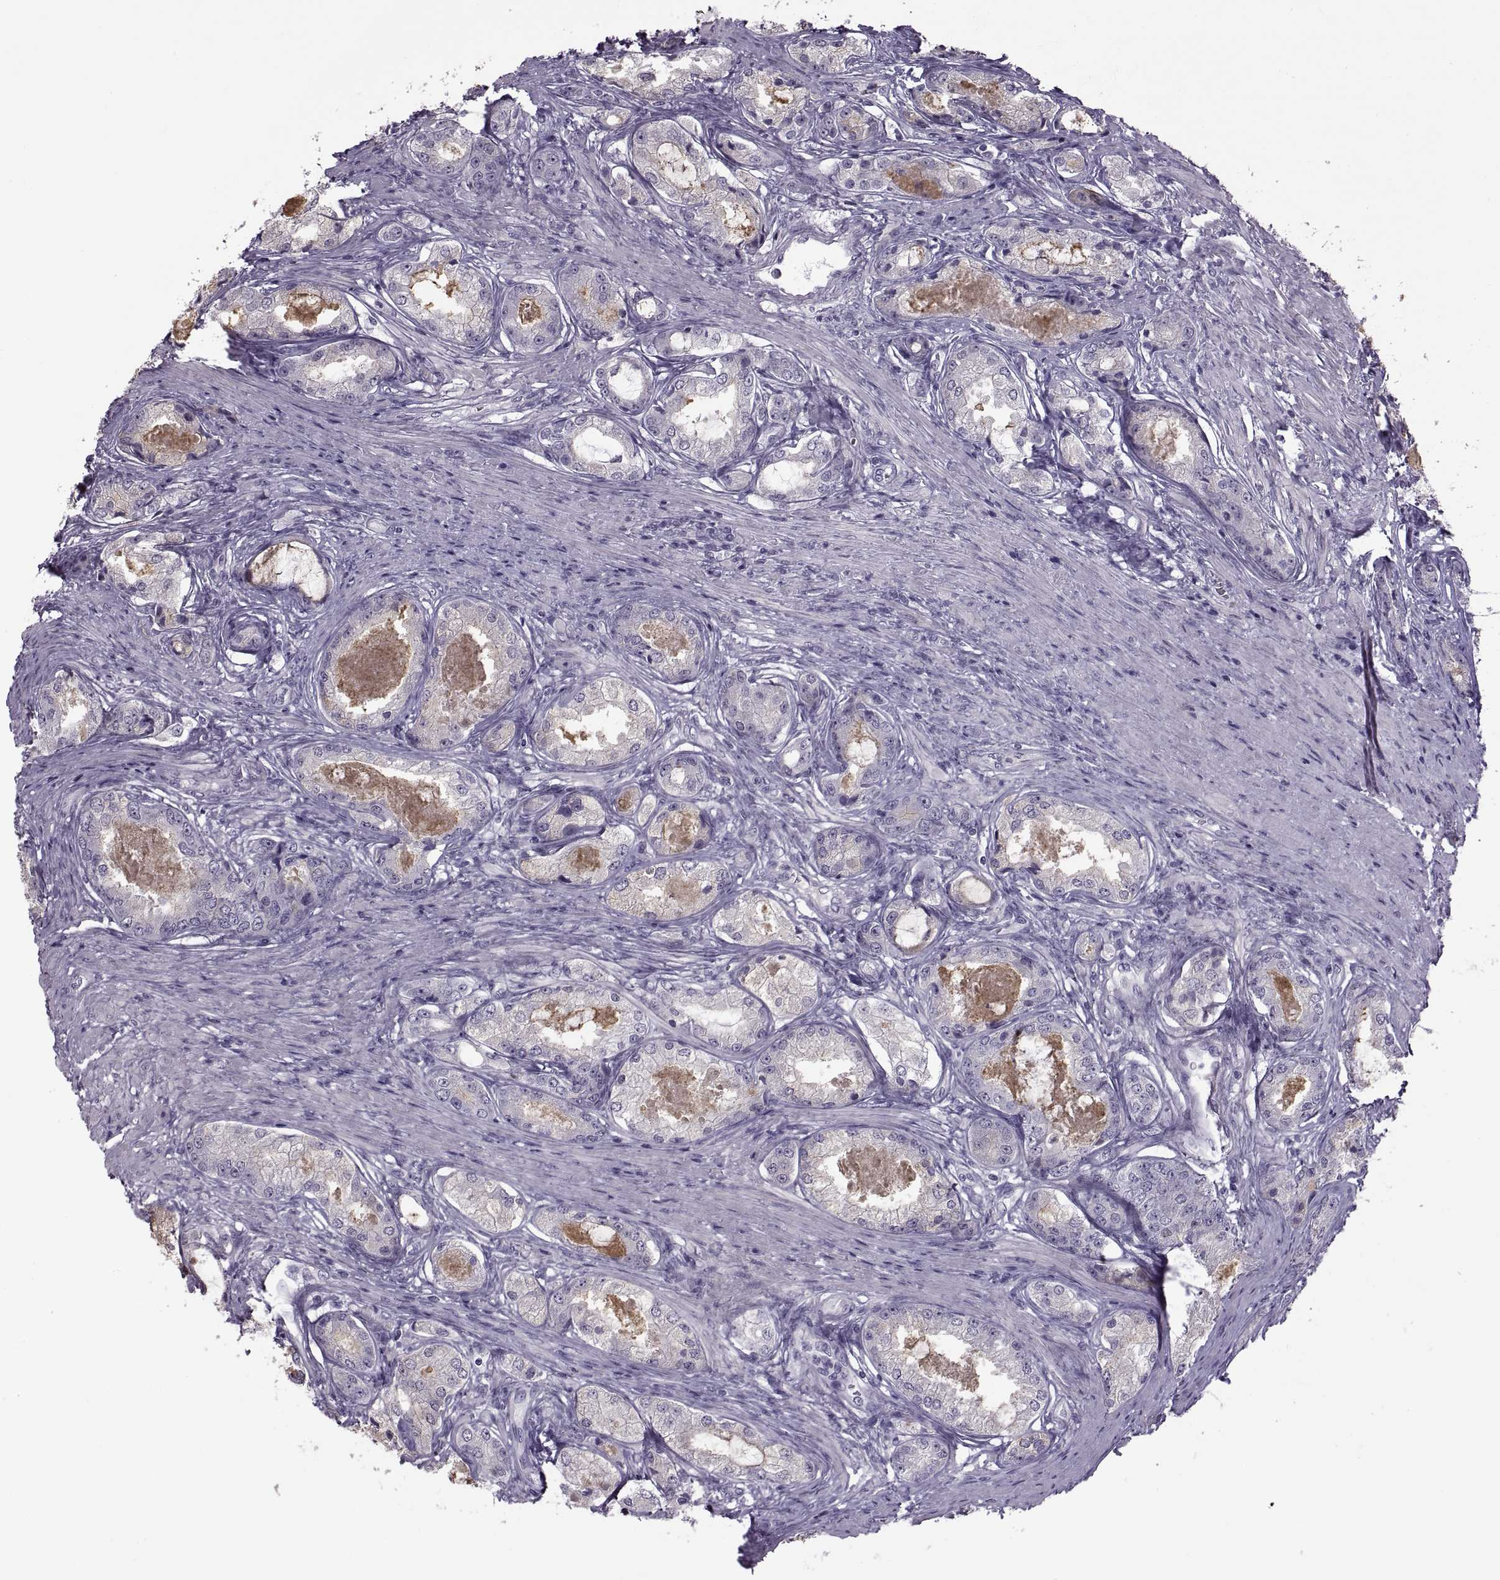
{"staining": {"intensity": "negative", "quantity": "none", "location": "none"}, "tissue": "prostate cancer", "cell_type": "Tumor cells", "image_type": "cancer", "snomed": [{"axis": "morphology", "description": "Adenocarcinoma, Low grade"}, {"axis": "topography", "description": "Prostate"}], "caption": "Prostate cancer (low-grade adenocarcinoma) was stained to show a protein in brown. There is no significant positivity in tumor cells. (DAB (3,3'-diaminobenzidine) IHC with hematoxylin counter stain).", "gene": "RSPH6A", "patient": {"sex": "male", "age": 68}}